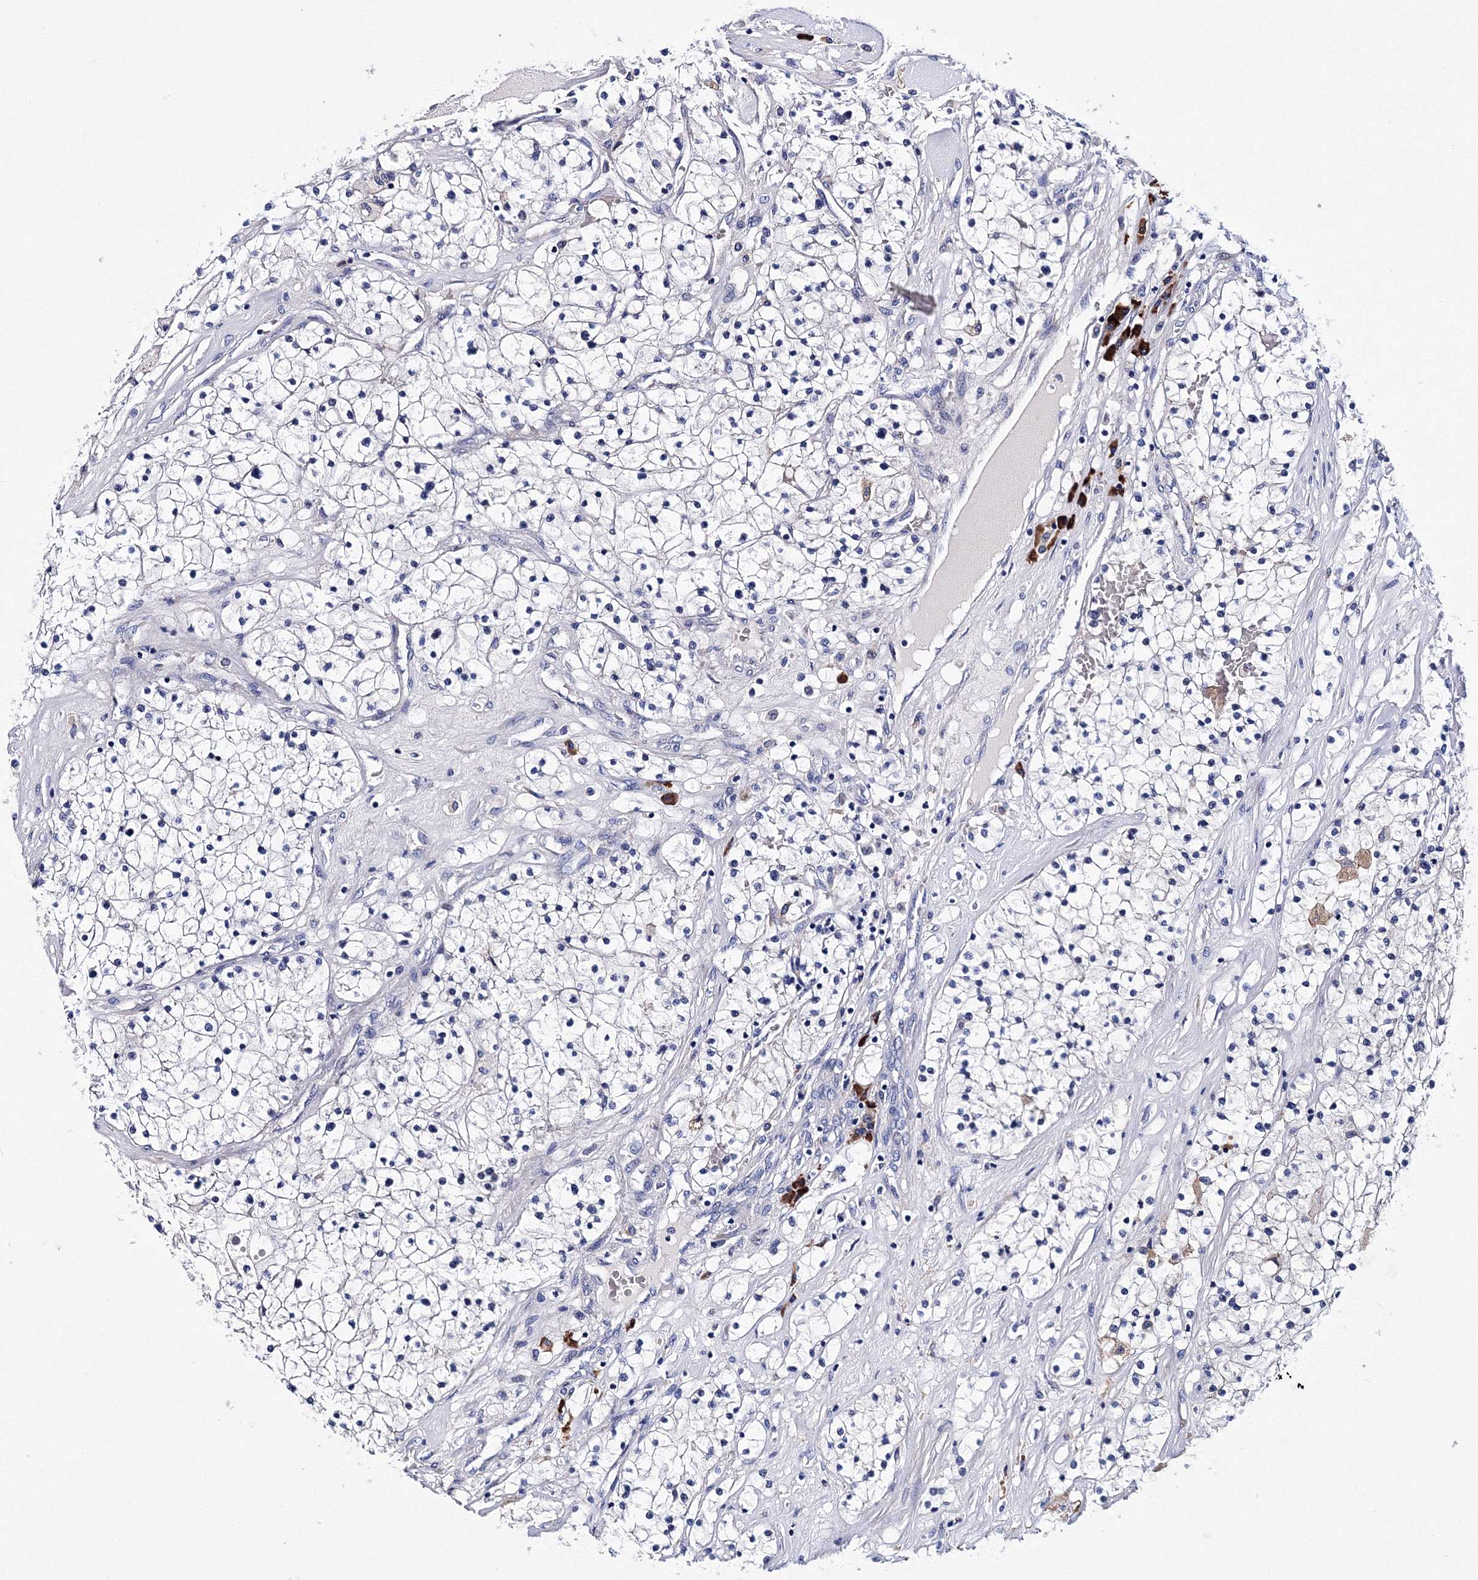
{"staining": {"intensity": "negative", "quantity": "none", "location": "none"}, "tissue": "renal cancer", "cell_type": "Tumor cells", "image_type": "cancer", "snomed": [{"axis": "morphology", "description": "Normal tissue, NOS"}, {"axis": "morphology", "description": "Adenocarcinoma, NOS"}, {"axis": "topography", "description": "Kidney"}], "caption": "This is an IHC photomicrograph of human renal cancer (adenocarcinoma). There is no staining in tumor cells.", "gene": "TRPM2", "patient": {"sex": "male", "age": 68}}